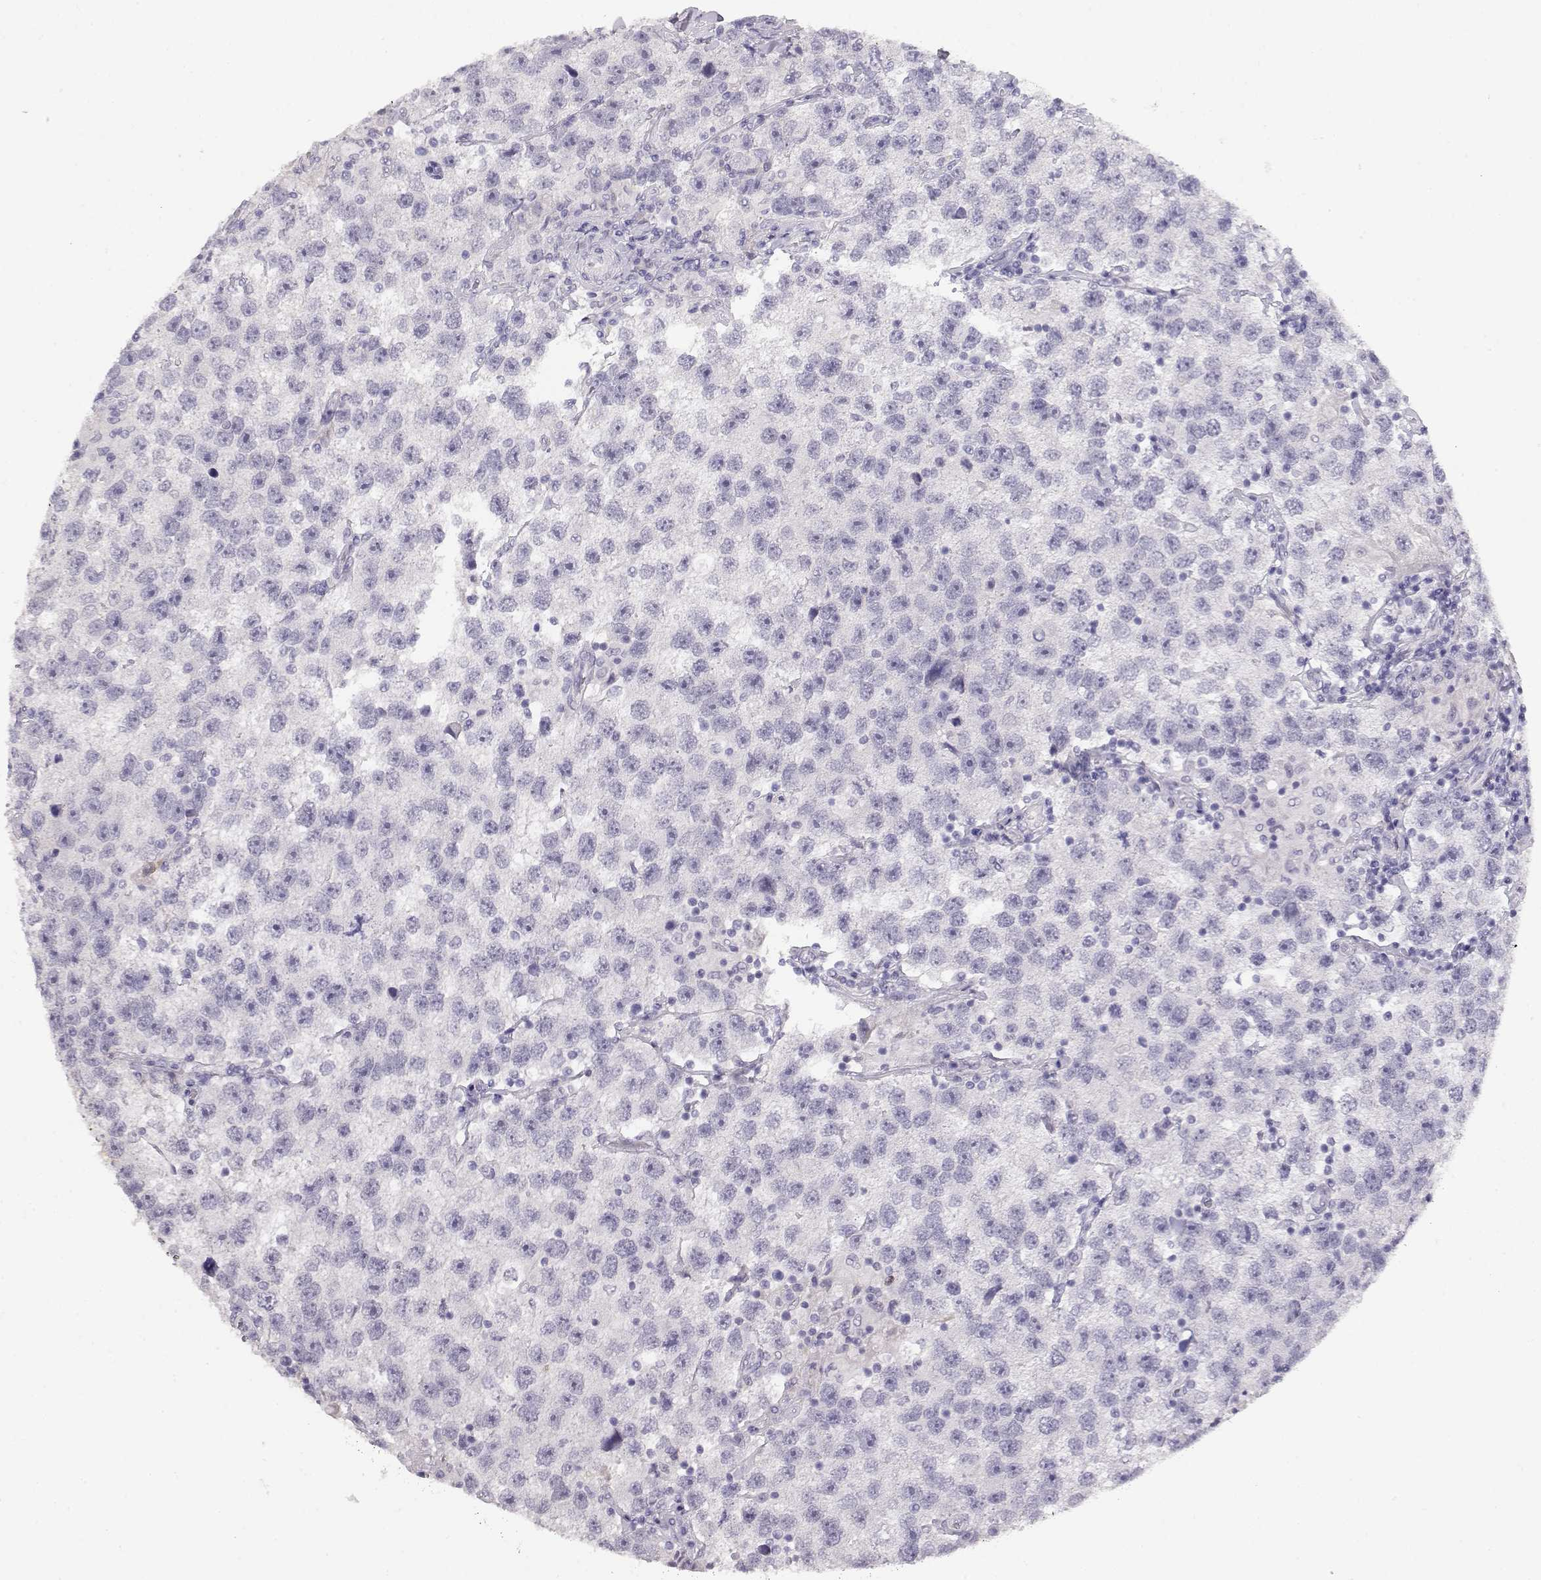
{"staining": {"intensity": "negative", "quantity": "none", "location": "none"}, "tissue": "testis cancer", "cell_type": "Tumor cells", "image_type": "cancer", "snomed": [{"axis": "morphology", "description": "Seminoma, NOS"}, {"axis": "topography", "description": "Testis"}], "caption": "Seminoma (testis) was stained to show a protein in brown. There is no significant staining in tumor cells.", "gene": "NUTM1", "patient": {"sex": "male", "age": 26}}